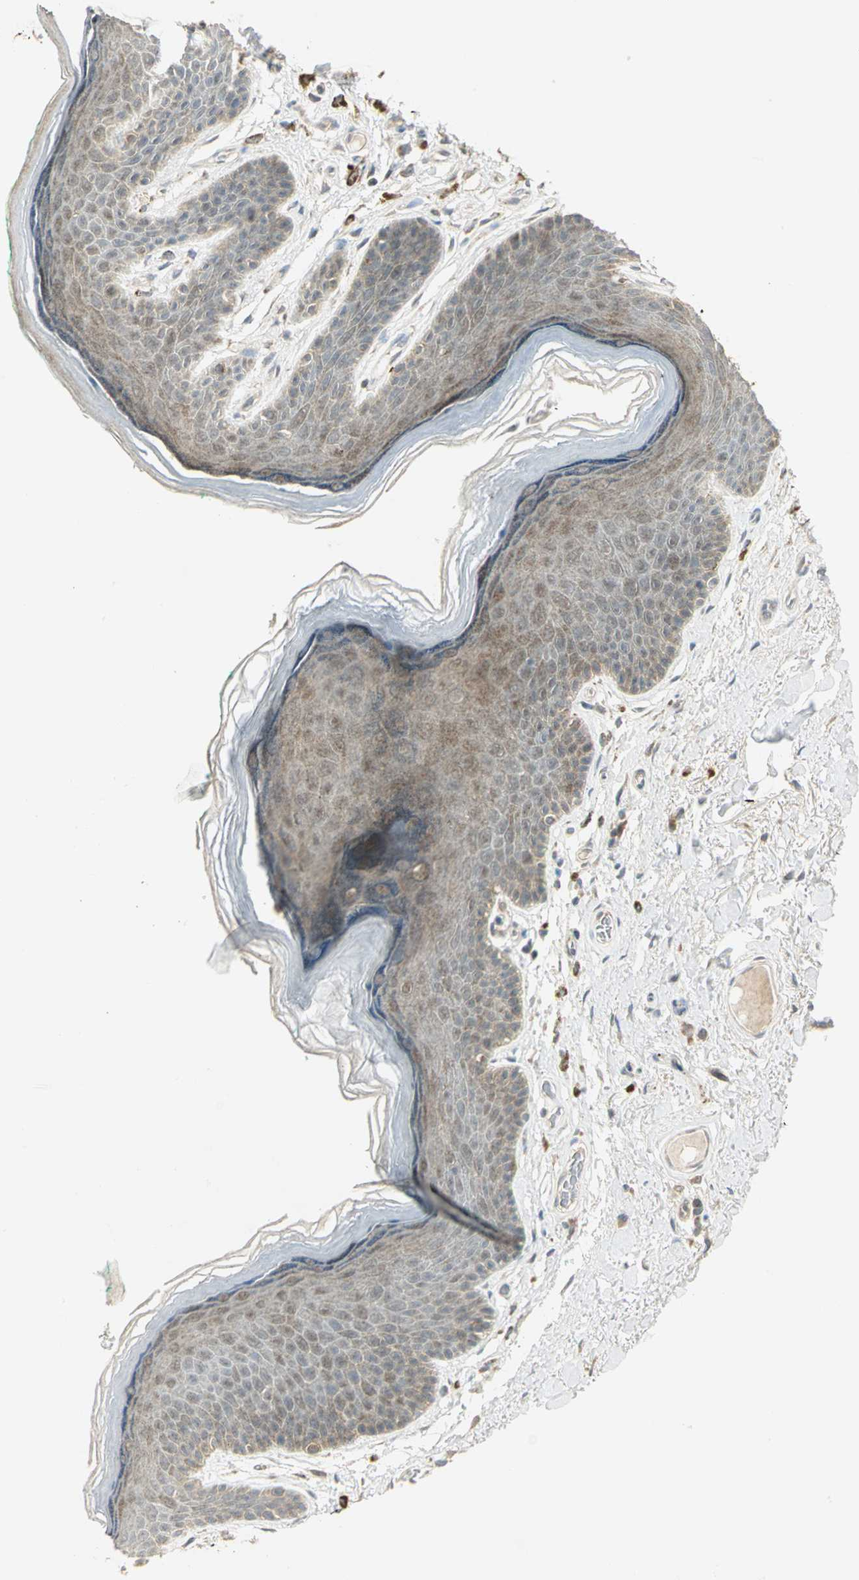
{"staining": {"intensity": "moderate", "quantity": ">75%", "location": "cytoplasmic/membranous"}, "tissue": "skin", "cell_type": "Epidermal cells", "image_type": "normal", "snomed": [{"axis": "morphology", "description": "Normal tissue, NOS"}, {"axis": "topography", "description": "Anal"}], "caption": "IHC staining of unremarkable skin, which demonstrates medium levels of moderate cytoplasmic/membranous expression in about >75% of epidermal cells indicating moderate cytoplasmic/membranous protein positivity. The staining was performed using DAB (3,3'-diaminobenzidine) (brown) for protein detection and nuclei were counterstained in hematoxylin (blue).", "gene": "MAPK8IP3", "patient": {"sex": "male", "age": 74}}